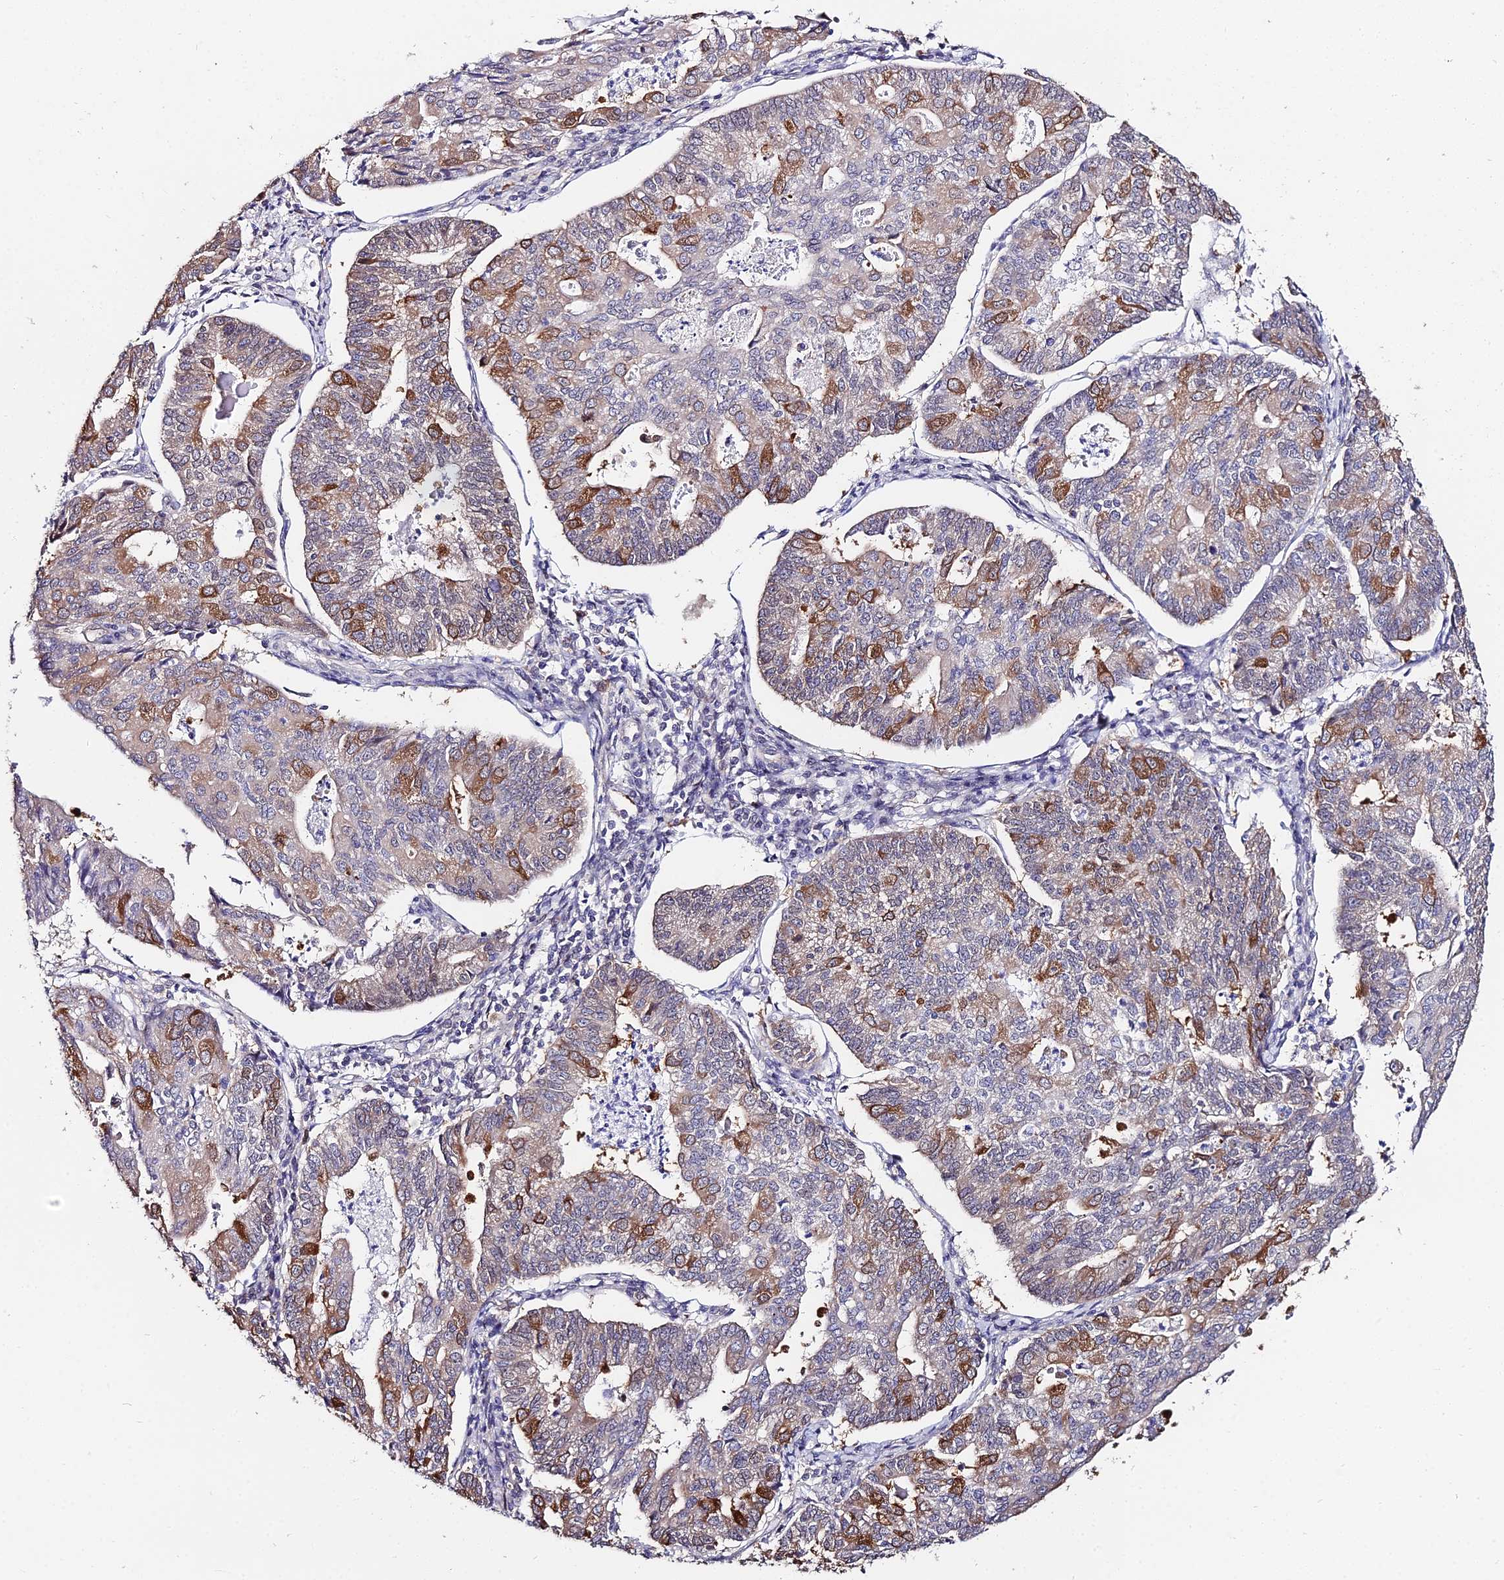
{"staining": {"intensity": "moderate", "quantity": "<25%", "location": "cytoplasmic/membranous"}, "tissue": "endometrial cancer", "cell_type": "Tumor cells", "image_type": "cancer", "snomed": [{"axis": "morphology", "description": "Adenocarcinoma, NOS"}, {"axis": "topography", "description": "Endometrium"}], "caption": "Immunohistochemistry (IHC) staining of endometrial cancer, which reveals low levels of moderate cytoplasmic/membranous staining in about <25% of tumor cells indicating moderate cytoplasmic/membranous protein expression. The staining was performed using DAB (3,3'-diaminobenzidine) (brown) for protein detection and nuclei were counterstained in hematoxylin (blue).", "gene": "INPP4A", "patient": {"sex": "female", "age": 56}}